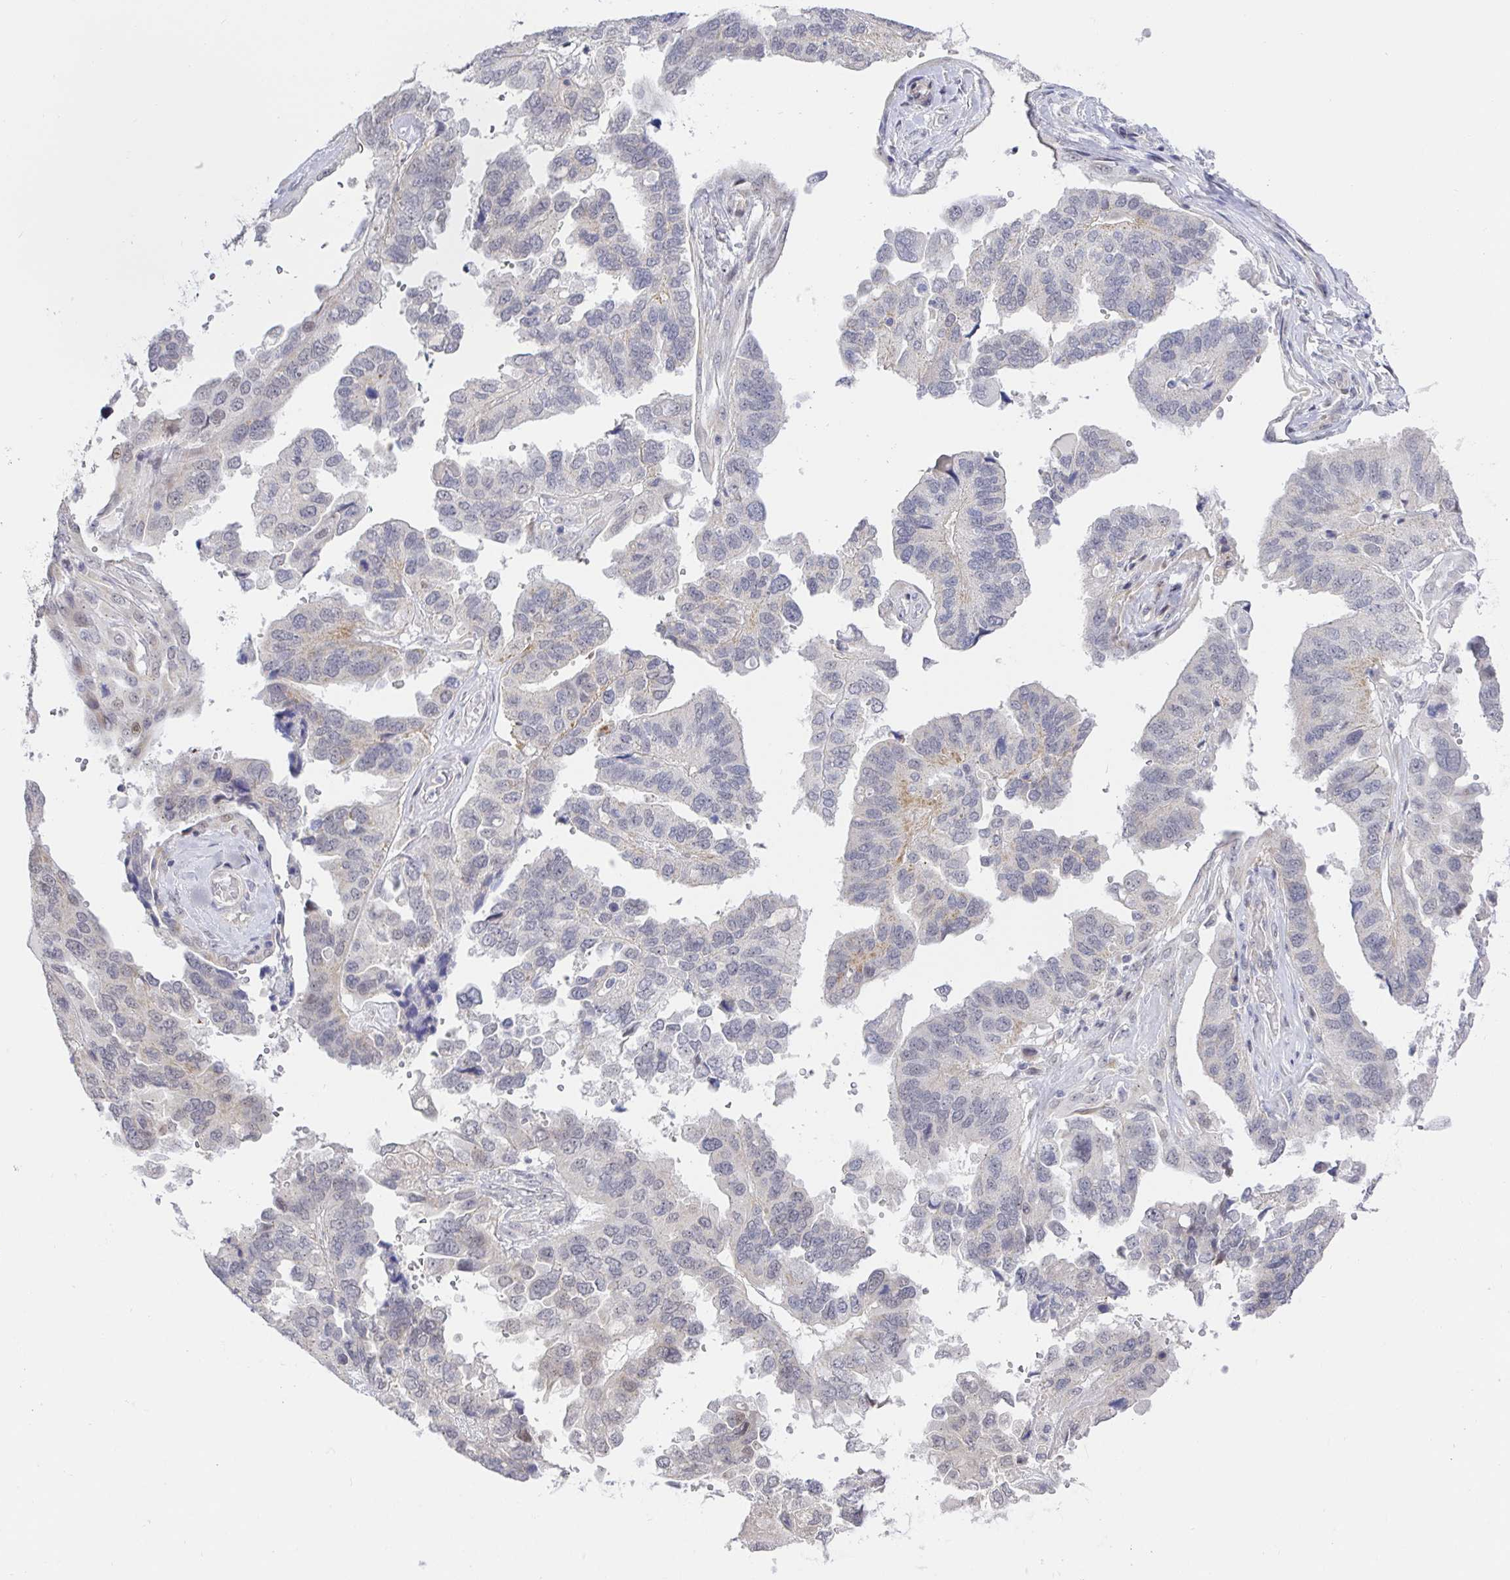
{"staining": {"intensity": "negative", "quantity": "none", "location": "none"}, "tissue": "ovarian cancer", "cell_type": "Tumor cells", "image_type": "cancer", "snomed": [{"axis": "morphology", "description": "Cystadenocarcinoma, serous, NOS"}, {"axis": "topography", "description": "Ovary"}], "caption": "Immunohistochemical staining of ovarian serous cystadenocarcinoma displays no significant positivity in tumor cells. (DAB immunohistochemistry visualized using brightfield microscopy, high magnification).", "gene": "CIT", "patient": {"sex": "female", "age": 79}}